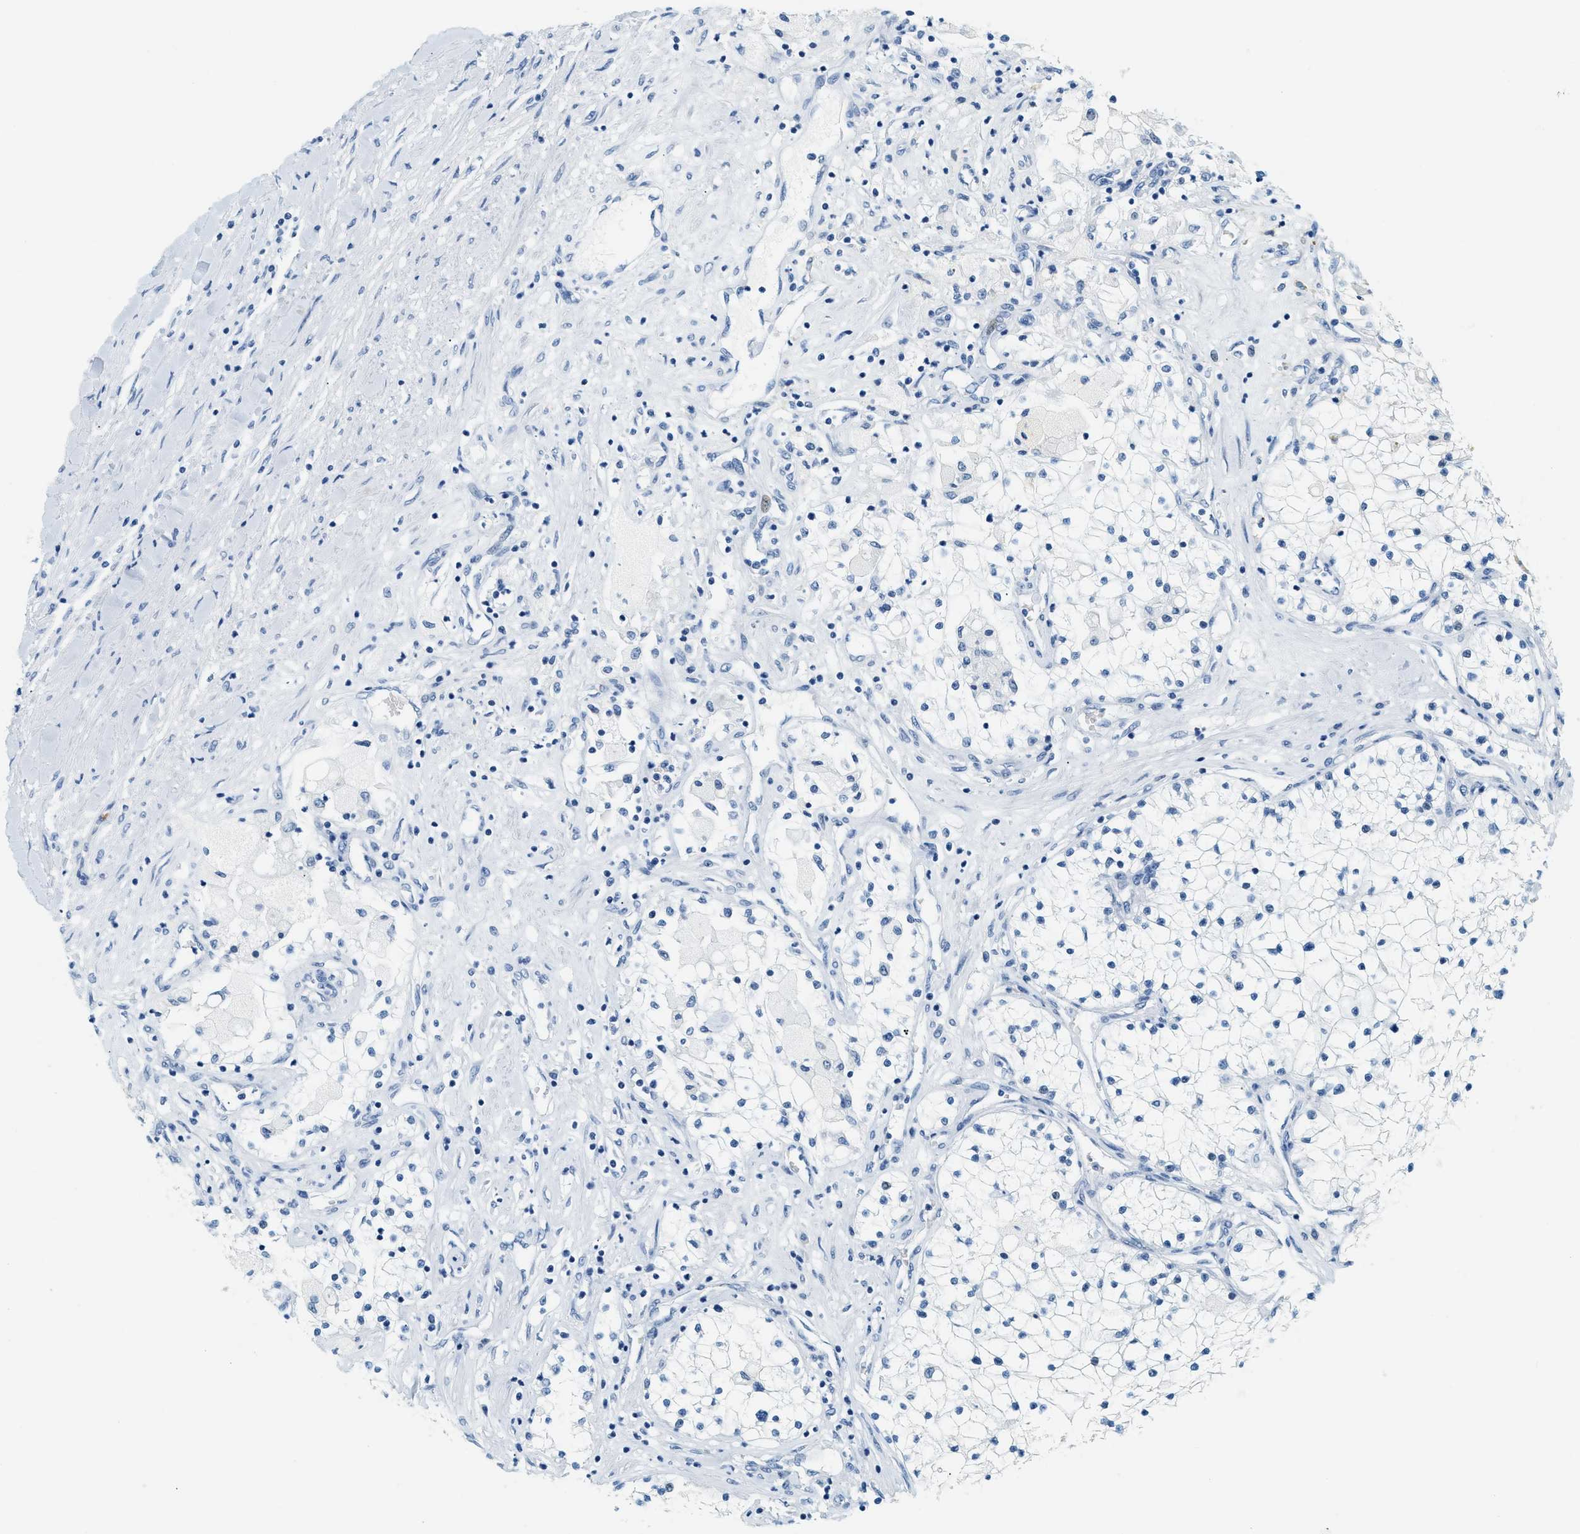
{"staining": {"intensity": "negative", "quantity": "none", "location": "none"}, "tissue": "renal cancer", "cell_type": "Tumor cells", "image_type": "cancer", "snomed": [{"axis": "morphology", "description": "Adenocarcinoma, NOS"}, {"axis": "topography", "description": "Kidney"}], "caption": "Tumor cells are negative for protein expression in human adenocarcinoma (renal).", "gene": "LCN2", "patient": {"sex": "male", "age": 68}}